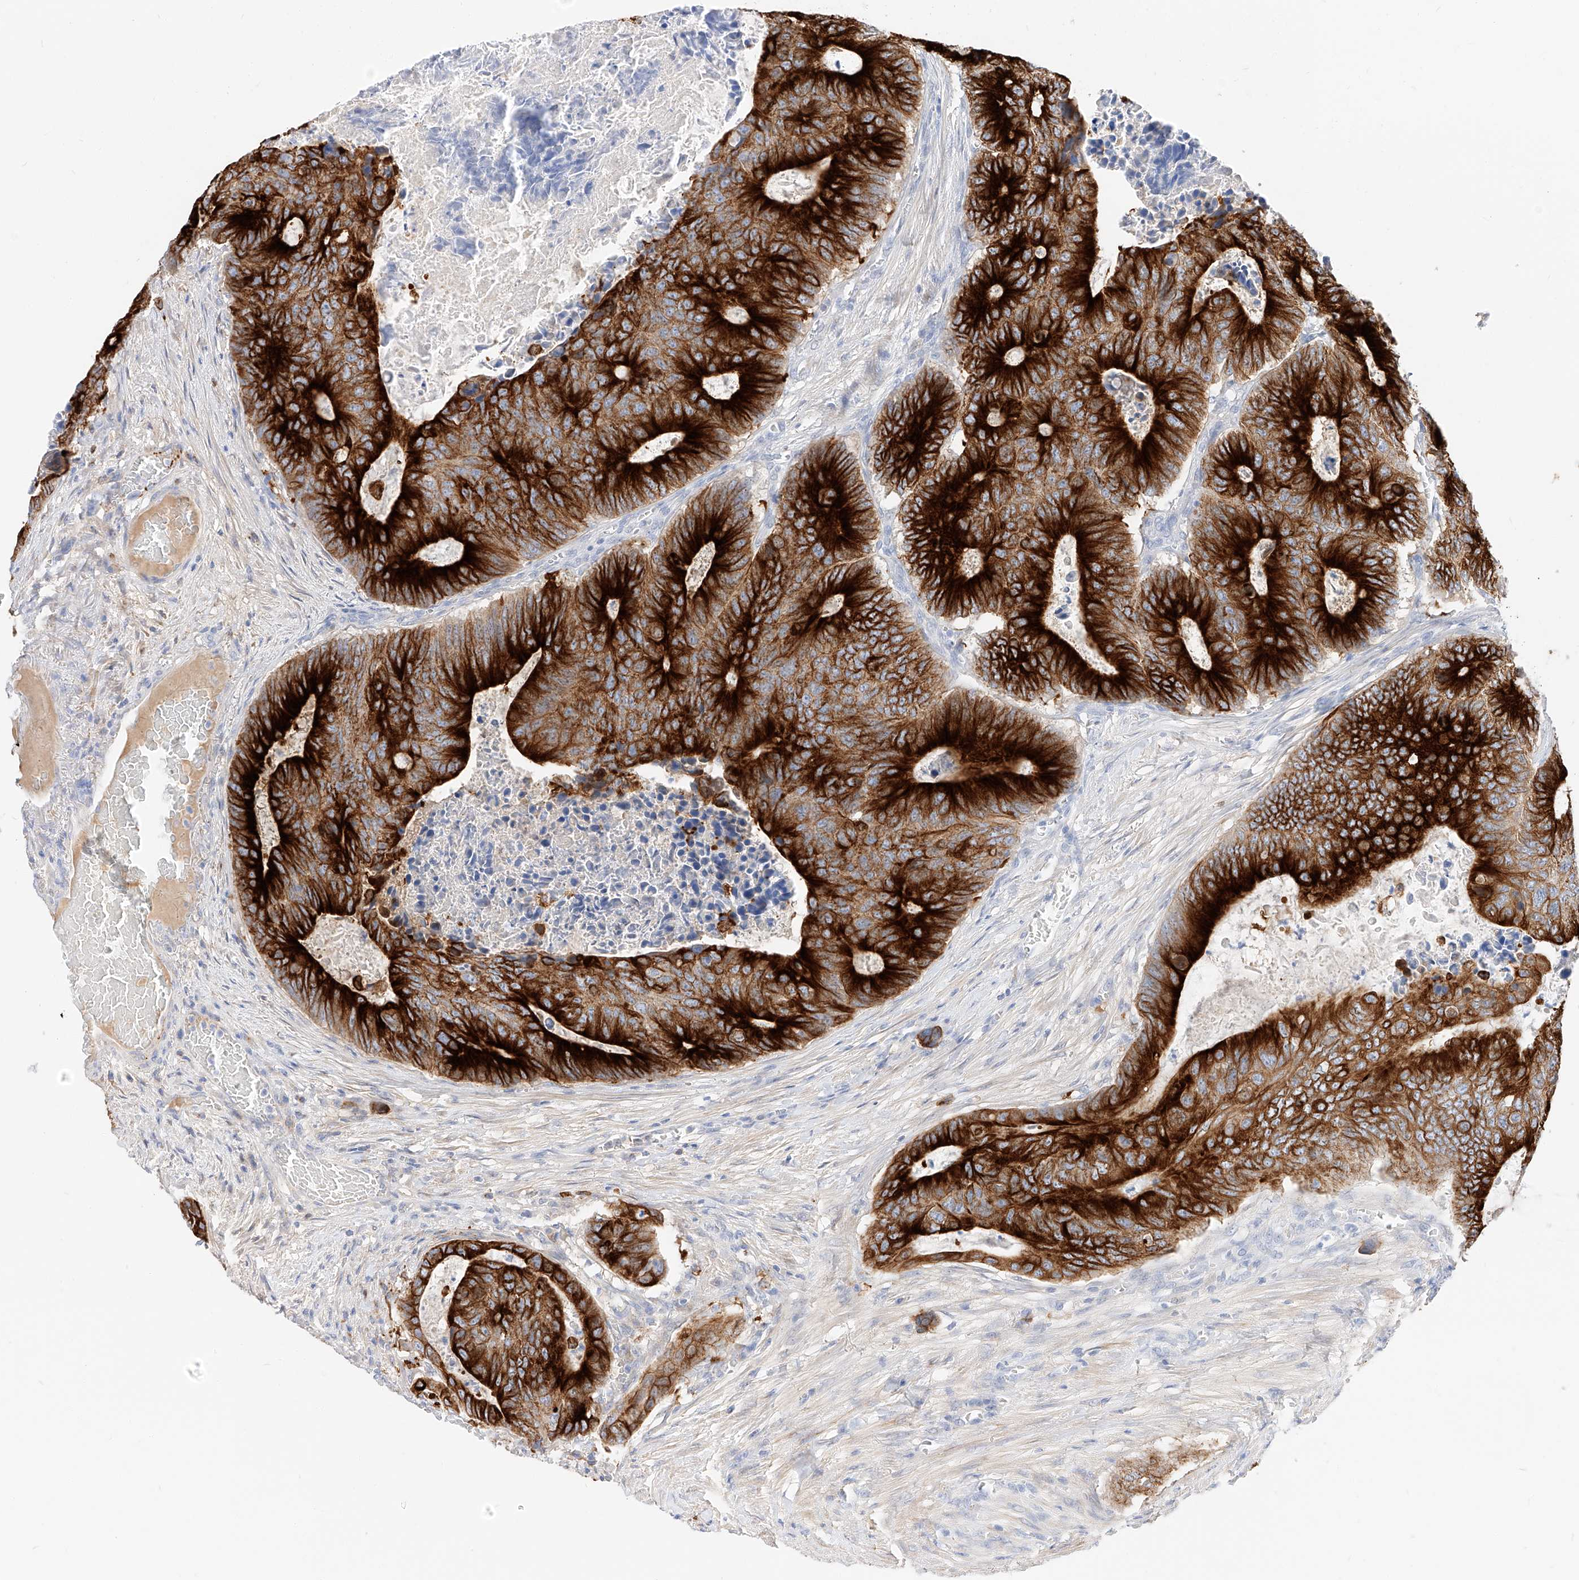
{"staining": {"intensity": "strong", "quantity": ">75%", "location": "cytoplasmic/membranous"}, "tissue": "colorectal cancer", "cell_type": "Tumor cells", "image_type": "cancer", "snomed": [{"axis": "morphology", "description": "Adenocarcinoma, NOS"}, {"axis": "topography", "description": "Colon"}], "caption": "Protein staining demonstrates strong cytoplasmic/membranous expression in approximately >75% of tumor cells in adenocarcinoma (colorectal). Immunohistochemistry (ihc) stains the protein of interest in brown and the nuclei are stained blue.", "gene": "MAP7", "patient": {"sex": "male", "age": 87}}